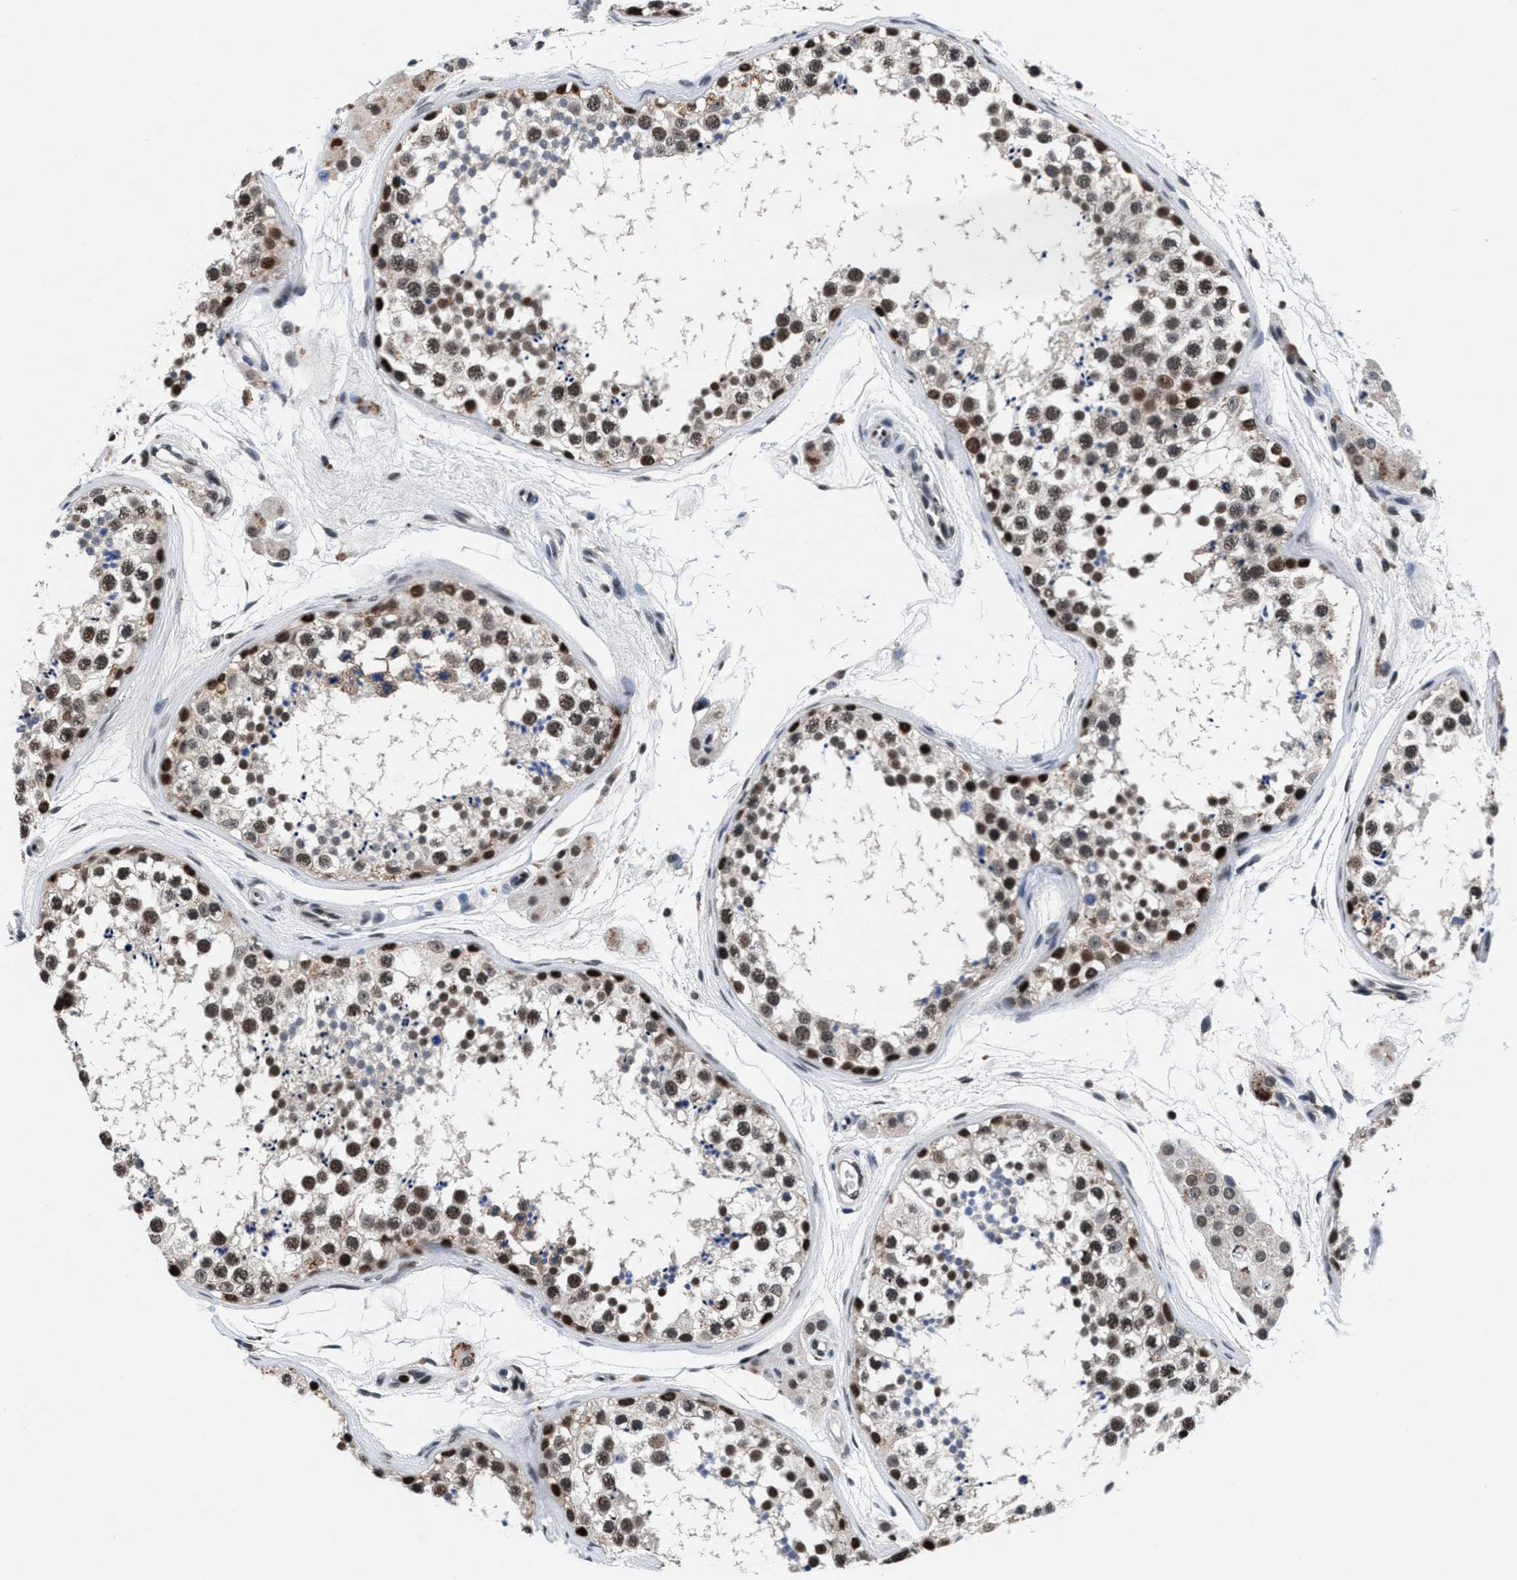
{"staining": {"intensity": "strong", "quantity": "25%-75%", "location": "nuclear"}, "tissue": "testis", "cell_type": "Cells in seminiferous ducts", "image_type": "normal", "snomed": [{"axis": "morphology", "description": "Normal tissue, NOS"}, {"axis": "topography", "description": "Testis"}], "caption": "Protein staining shows strong nuclear positivity in about 25%-75% of cells in seminiferous ducts in normal testis. Using DAB (brown) and hematoxylin (blue) stains, captured at high magnification using brightfield microscopy.", "gene": "WDR81", "patient": {"sex": "male", "age": 56}}